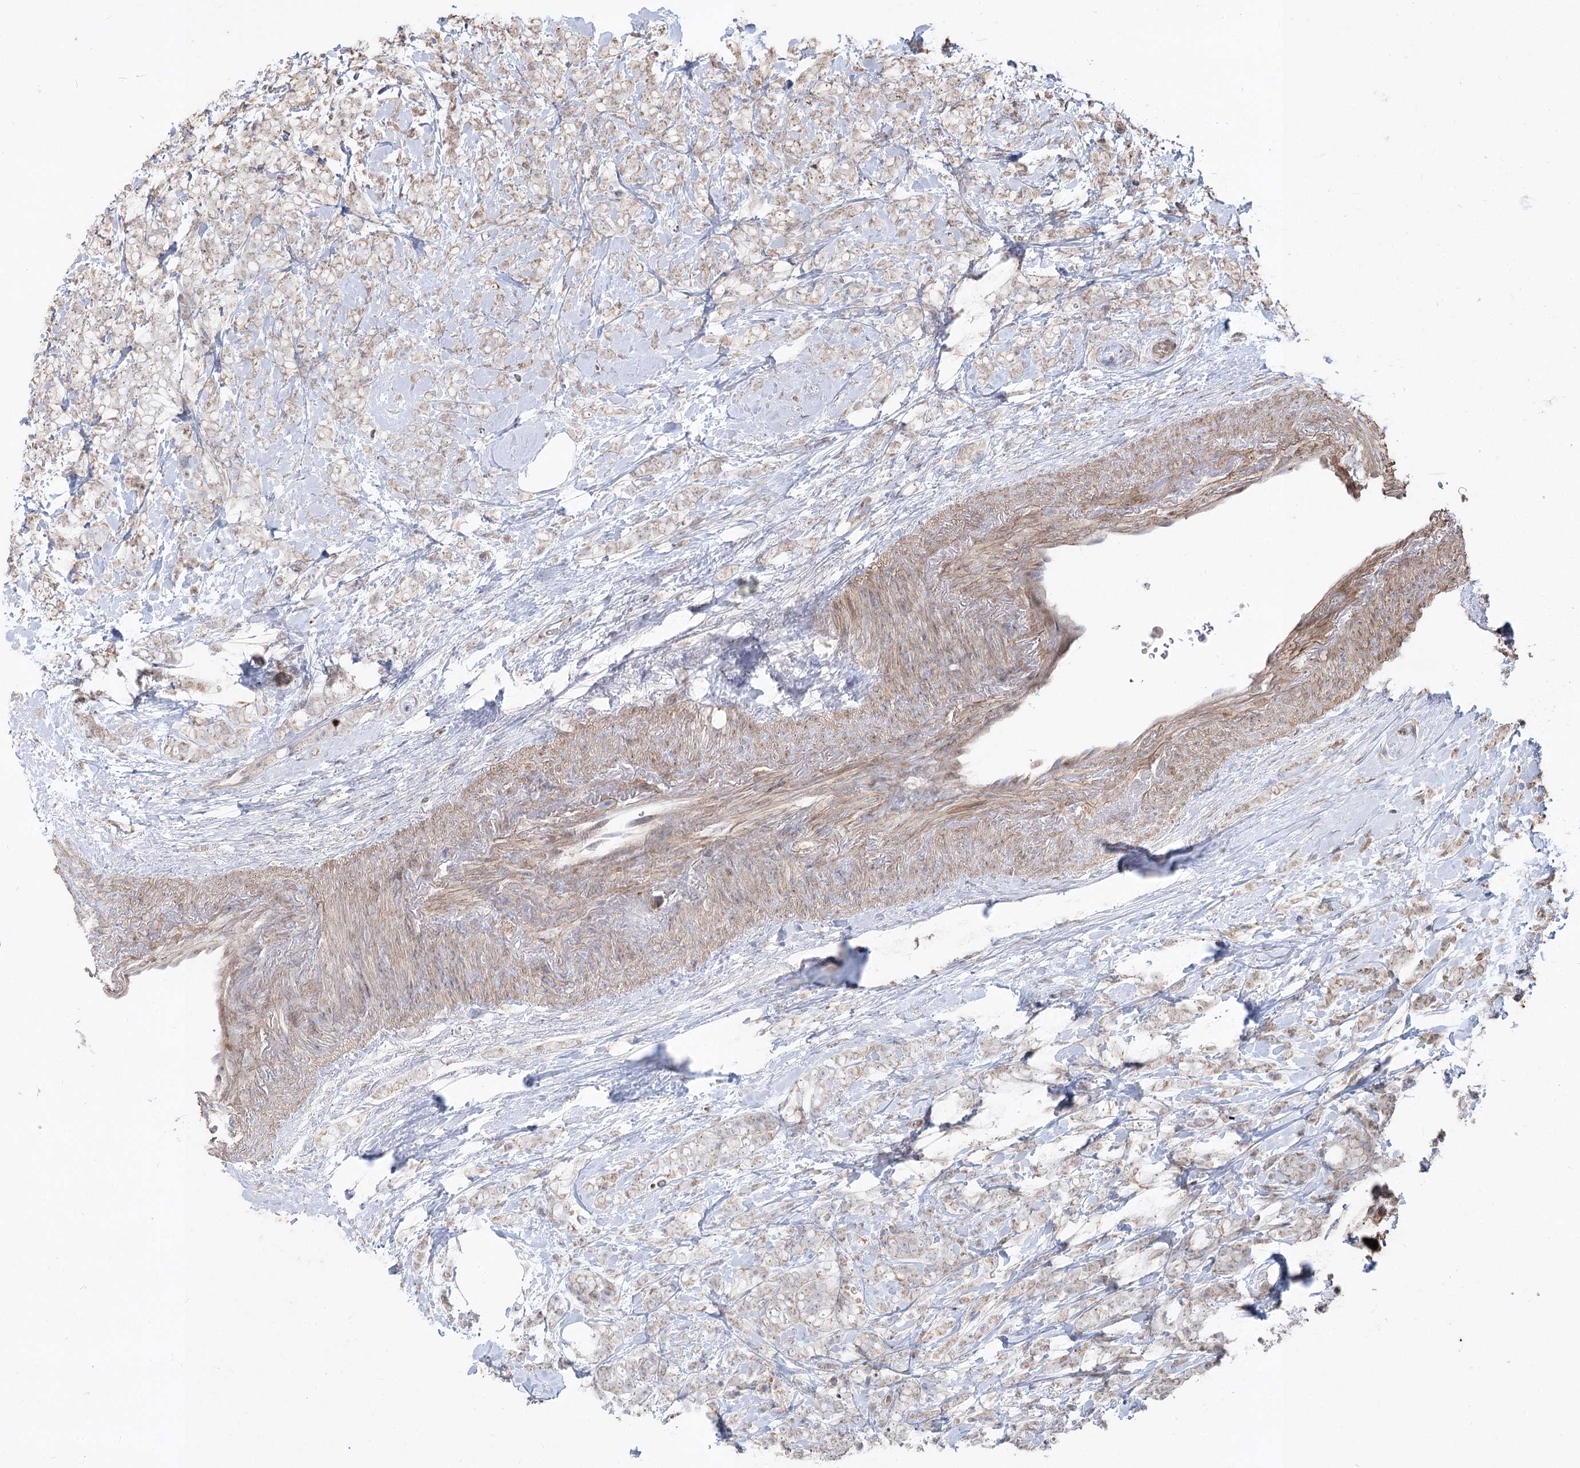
{"staining": {"intensity": "weak", "quantity": "25%-75%", "location": "cytoplasmic/membranous"}, "tissue": "breast cancer", "cell_type": "Tumor cells", "image_type": "cancer", "snomed": [{"axis": "morphology", "description": "Lobular carcinoma"}, {"axis": "topography", "description": "Breast"}], "caption": "Human breast cancer (lobular carcinoma) stained with a brown dye shows weak cytoplasmic/membranous positive positivity in approximately 25%-75% of tumor cells.", "gene": "ZSCAN23", "patient": {"sex": "female", "age": 58}}